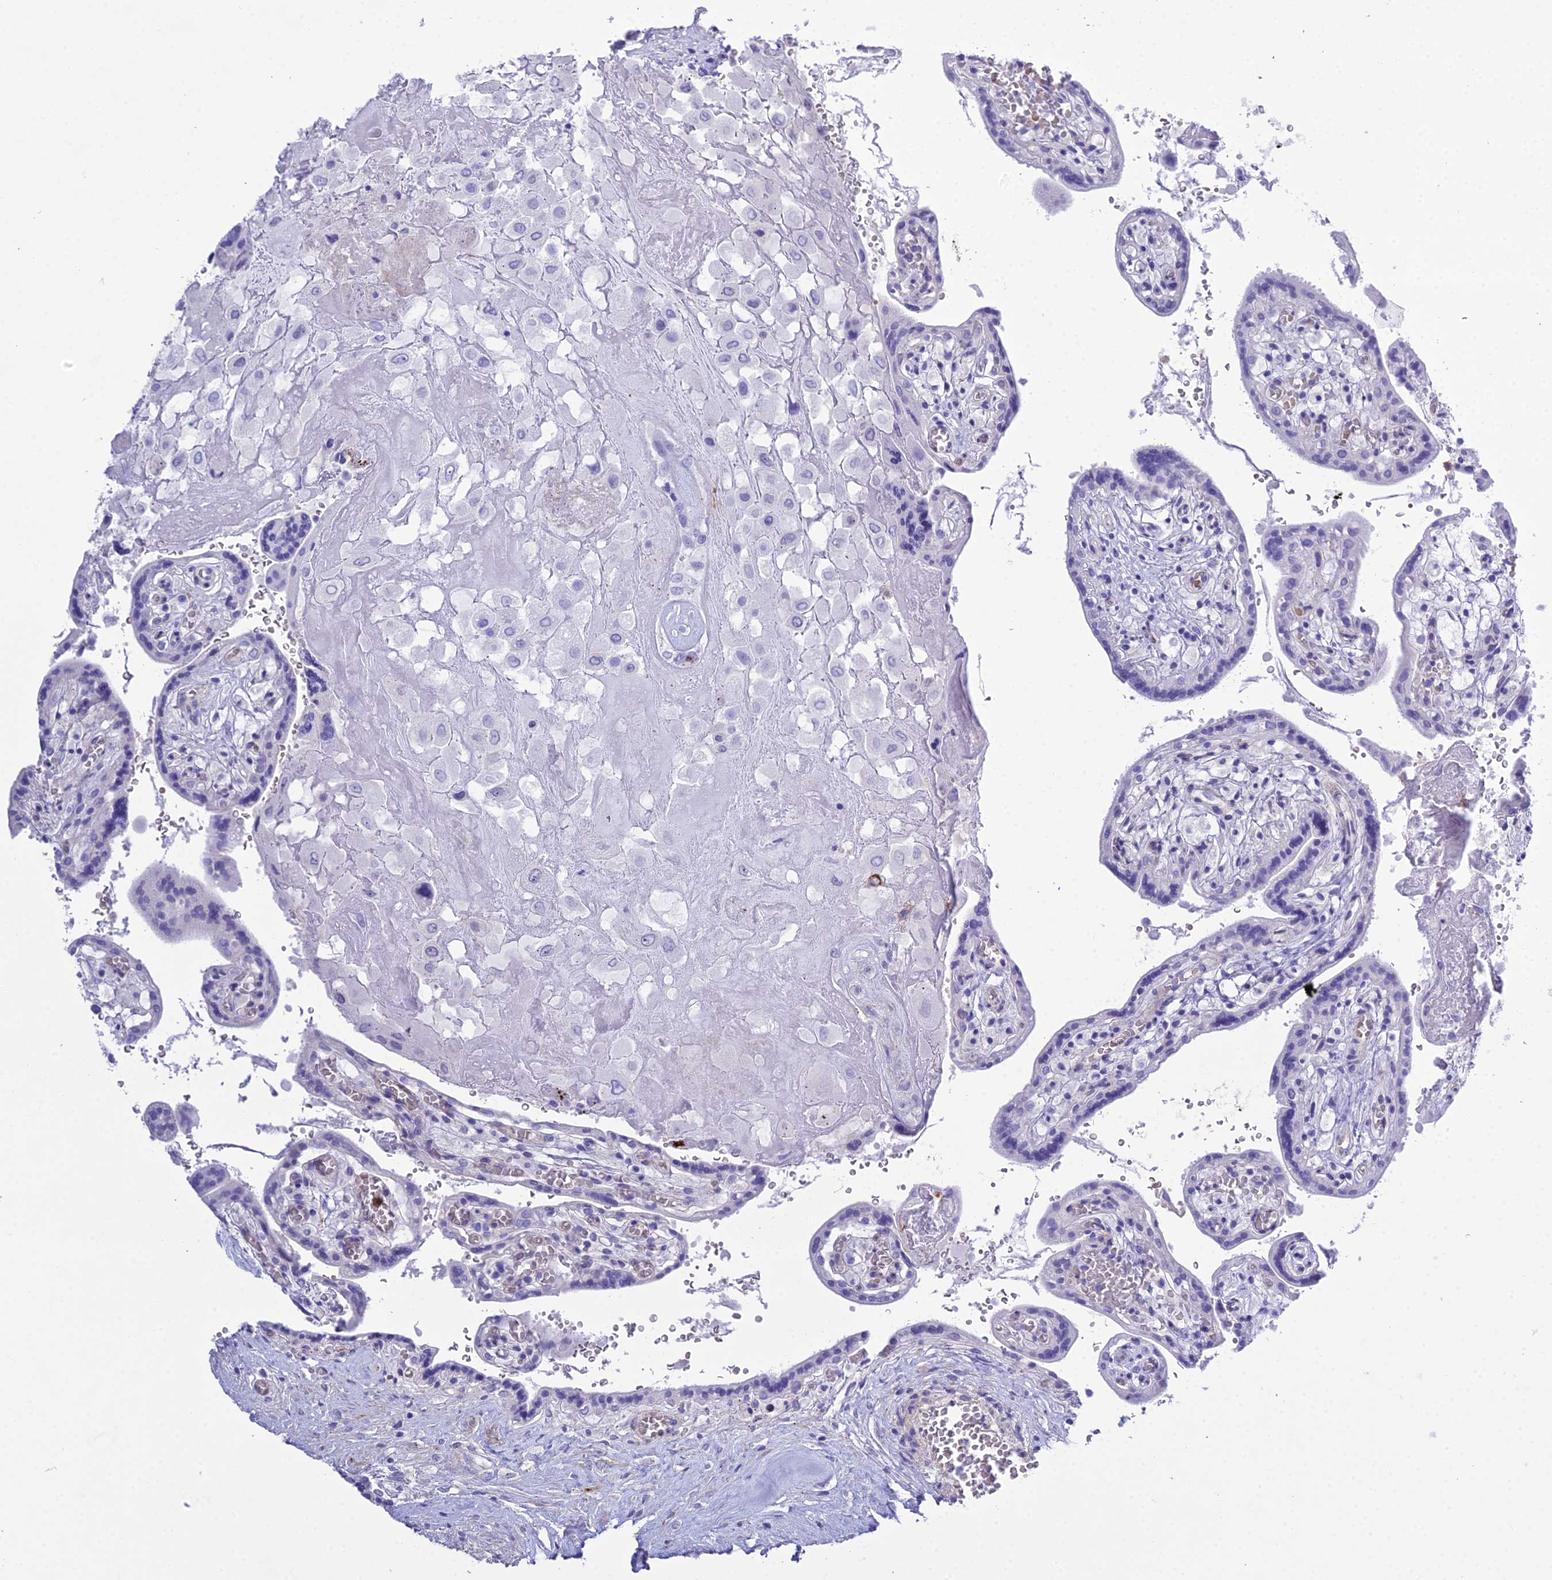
{"staining": {"intensity": "negative", "quantity": "none", "location": "none"}, "tissue": "placenta", "cell_type": "Decidual cells", "image_type": "normal", "snomed": [{"axis": "morphology", "description": "Normal tissue, NOS"}, {"axis": "topography", "description": "Placenta"}], "caption": "Histopathology image shows no significant protein staining in decidual cells of normal placenta.", "gene": "OR1Q1", "patient": {"sex": "female", "age": 37}}